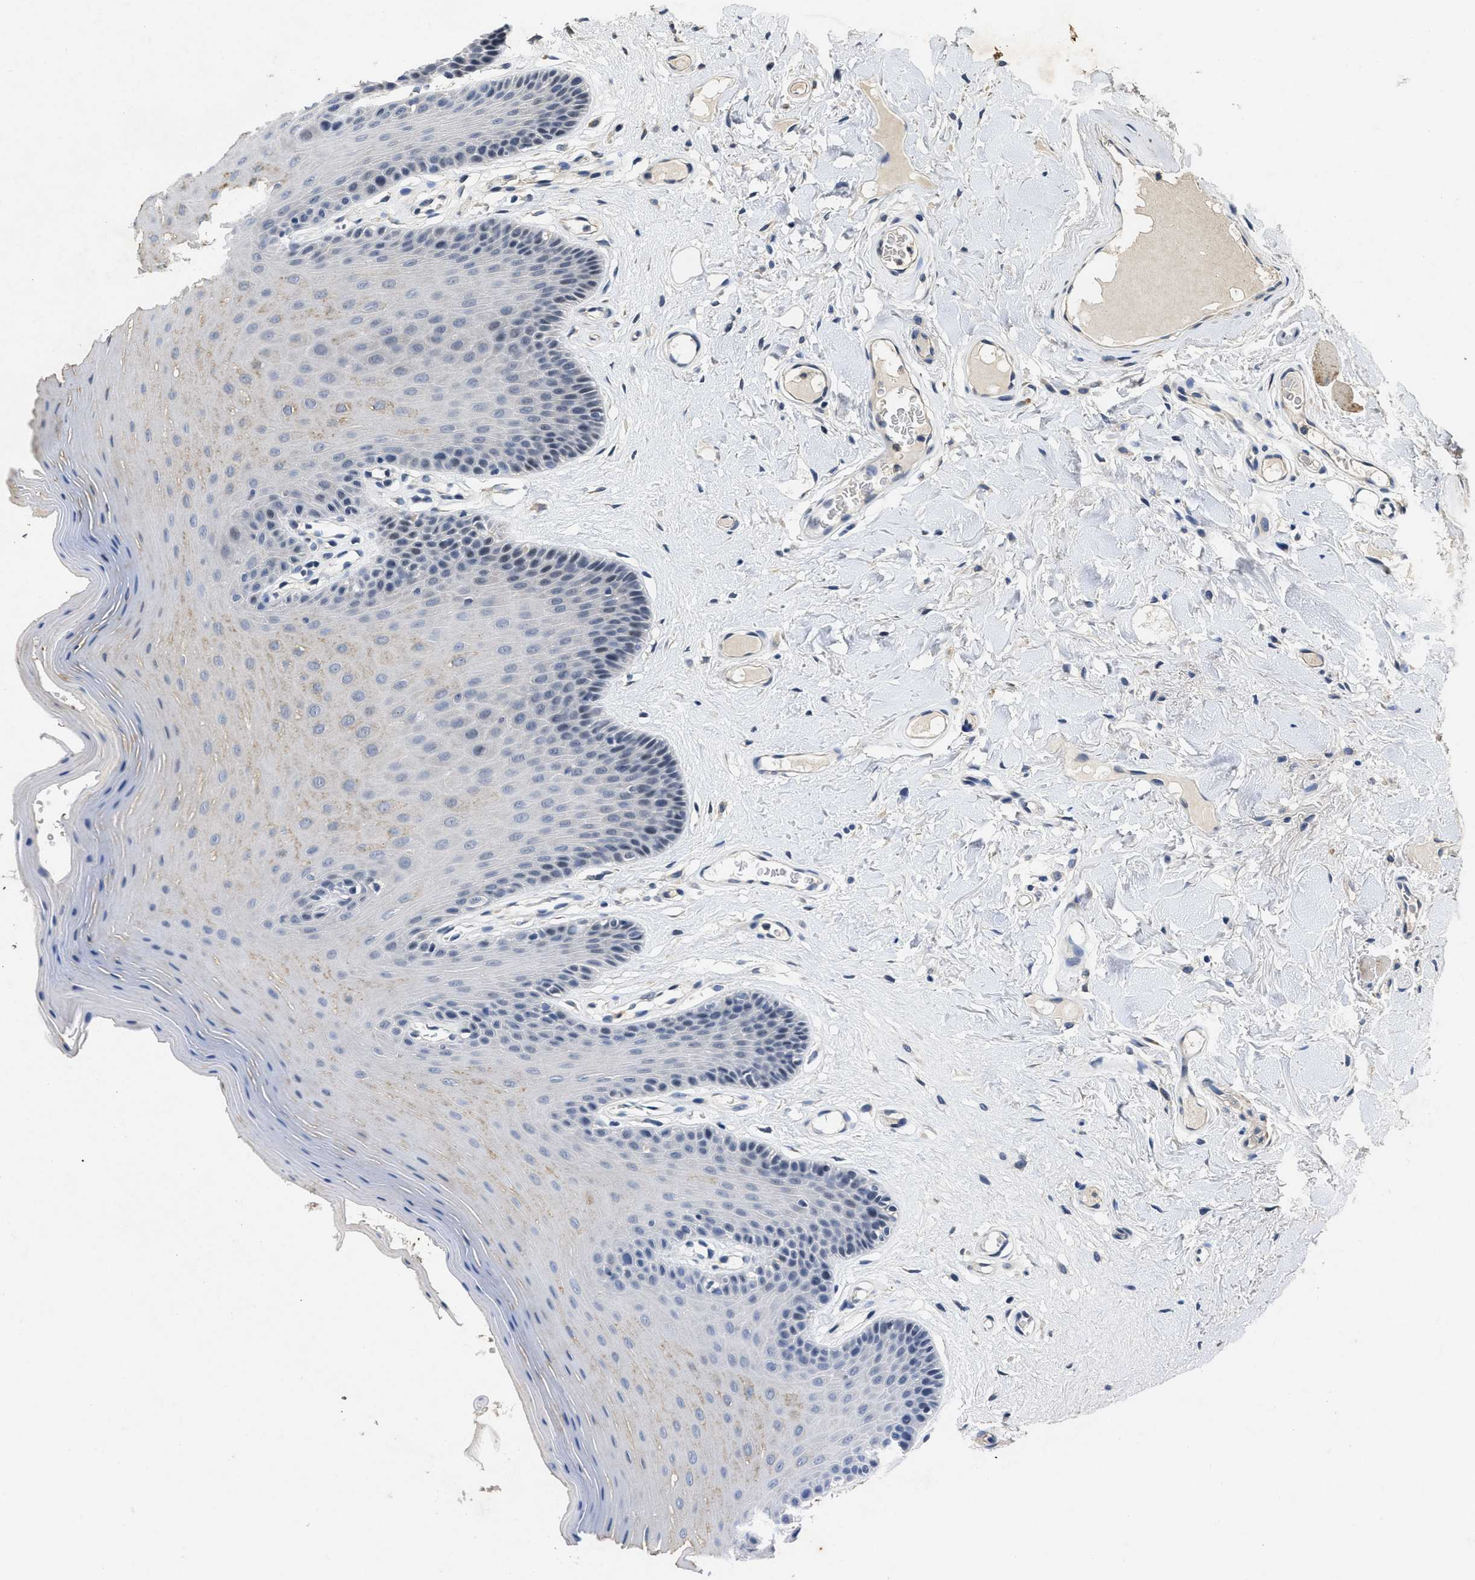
{"staining": {"intensity": "moderate", "quantity": "<25%", "location": "cytoplasmic/membranous,nuclear"}, "tissue": "oral mucosa", "cell_type": "Squamous epithelial cells", "image_type": "normal", "snomed": [{"axis": "morphology", "description": "Normal tissue, NOS"}, {"axis": "morphology", "description": "Squamous cell carcinoma, NOS"}, {"axis": "topography", "description": "Skeletal muscle"}, {"axis": "topography", "description": "Adipose tissue"}, {"axis": "topography", "description": "Vascular tissue"}, {"axis": "topography", "description": "Oral tissue"}, {"axis": "topography", "description": "Peripheral nerve tissue"}, {"axis": "topography", "description": "Head-Neck"}], "caption": "About <25% of squamous epithelial cells in benign oral mucosa exhibit moderate cytoplasmic/membranous,nuclear protein expression as visualized by brown immunohistochemical staining.", "gene": "PAPOLG", "patient": {"sex": "male", "age": 71}}